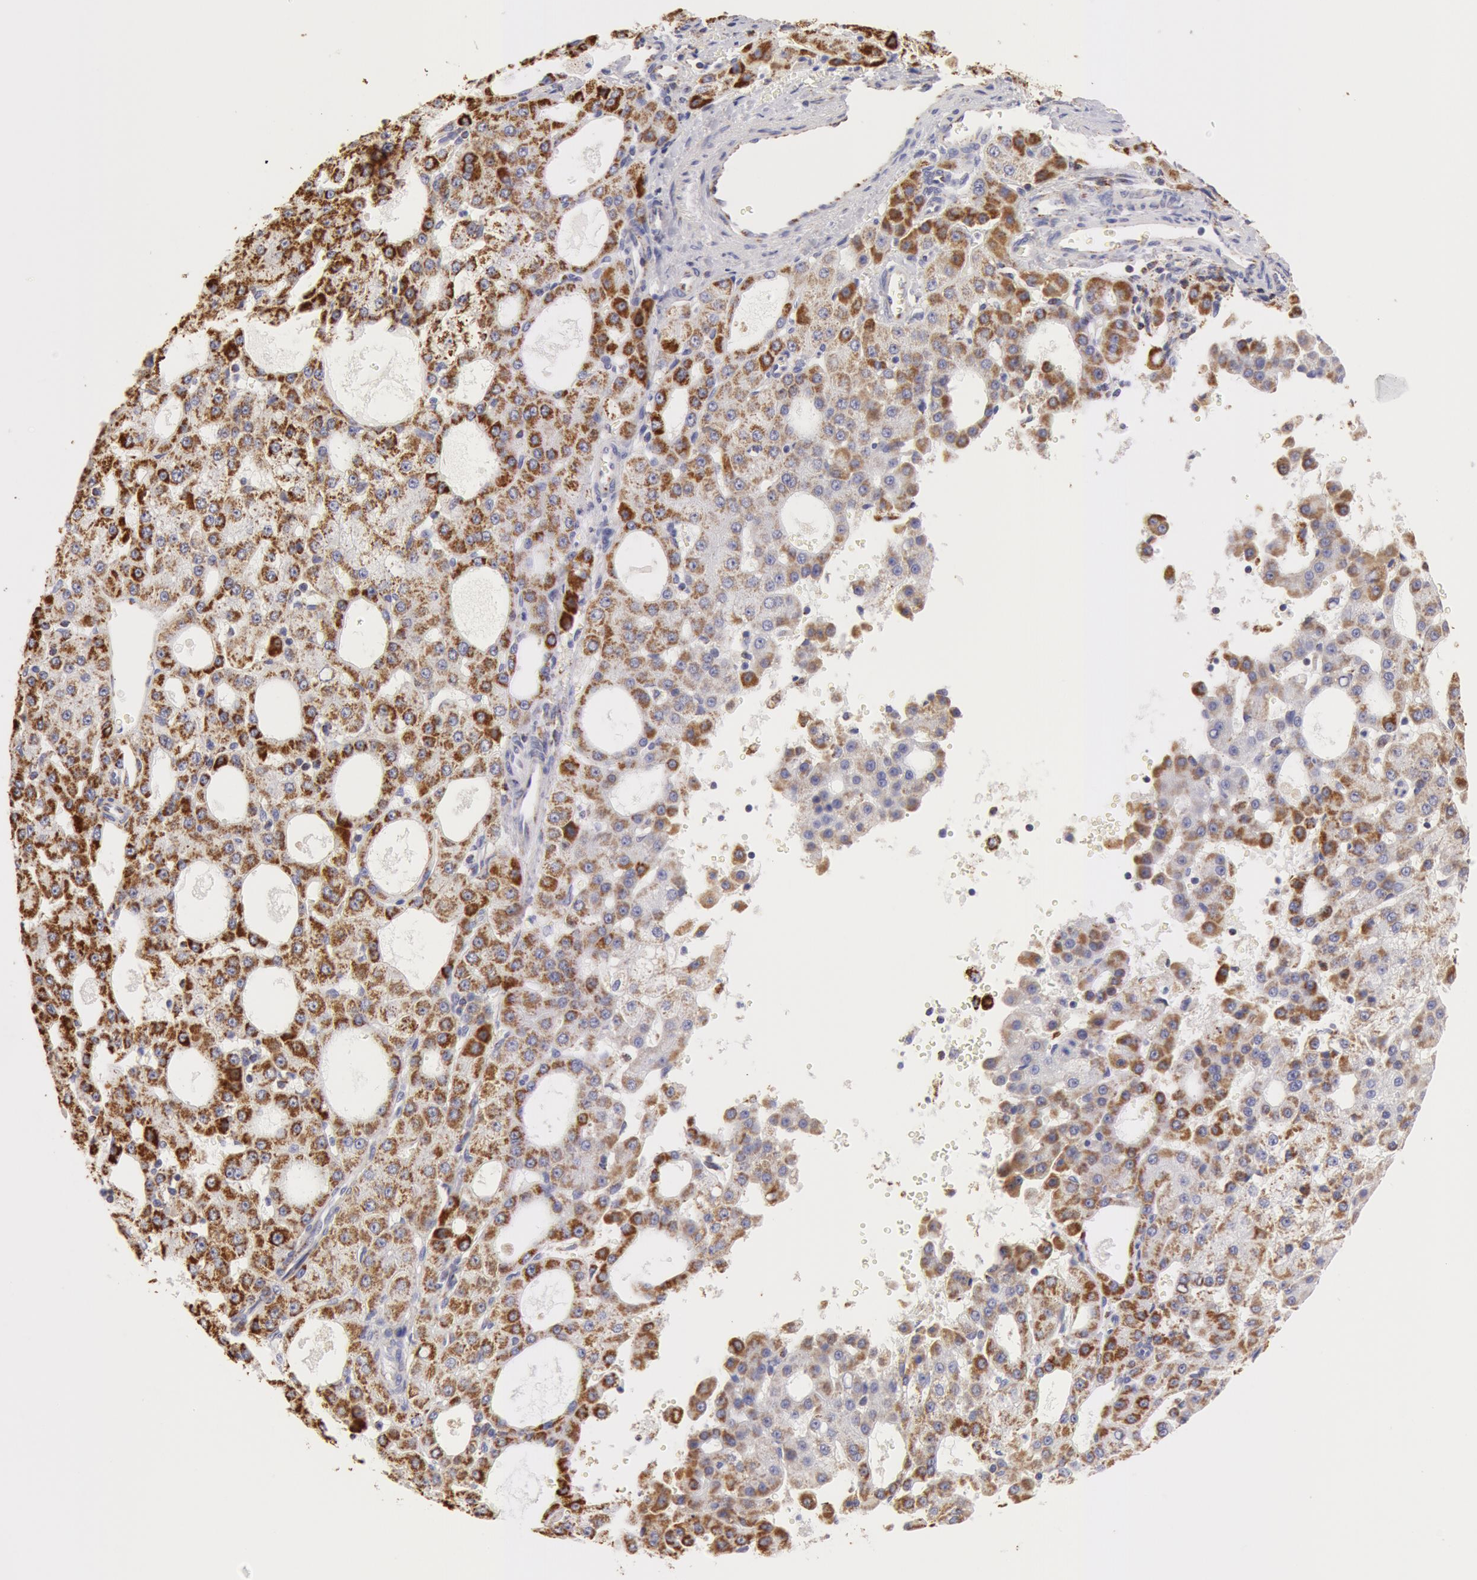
{"staining": {"intensity": "moderate", "quantity": "25%-75%", "location": "cytoplasmic/membranous"}, "tissue": "liver cancer", "cell_type": "Tumor cells", "image_type": "cancer", "snomed": [{"axis": "morphology", "description": "Carcinoma, Hepatocellular, NOS"}, {"axis": "topography", "description": "Liver"}], "caption": "Tumor cells reveal moderate cytoplasmic/membranous expression in approximately 25%-75% of cells in liver hepatocellular carcinoma. The staining was performed using DAB, with brown indicating positive protein expression. Nuclei are stained blue with hematoxylin.", "gene": "ATP5F1B", "patient": {"sex": "male", "age": 47}}